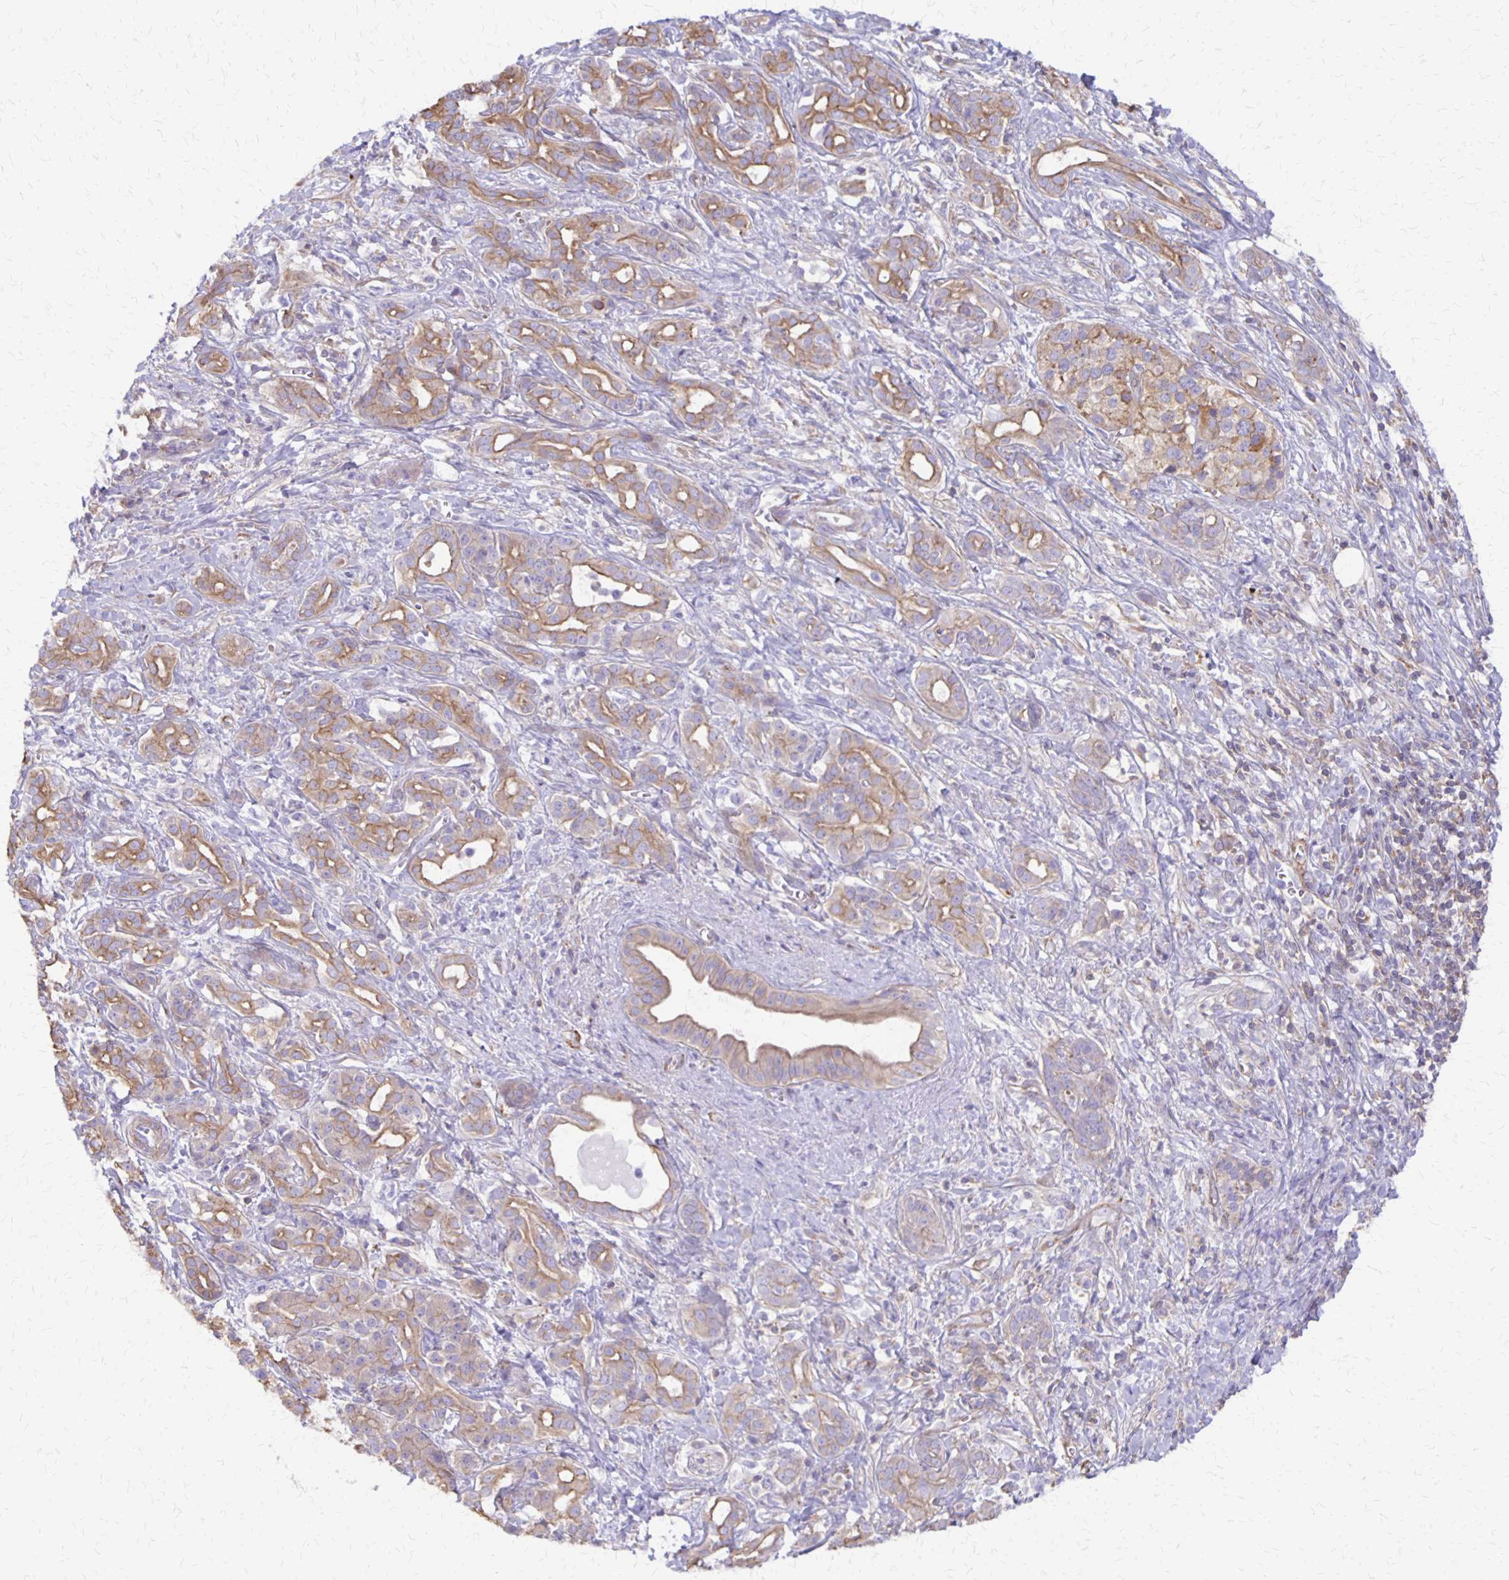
{"staining": {"intensity": "moderate", "quantity": ">75%", "location": "cytoplasmic/membranous"}, "tissue": "pancreatic cancer", "cell_type": "Tumor cells", "image_type": "cancer", "snomed": [{"axis": "morphology", "description": "Adenocarcinoma, NOS"}, {"axis": "topography", "description": "Pancreas"}], "caption": "Protein expression analysis of pancreatic adenocarcinoma demonstrates moderate cytoplasmic/membranous expression in about >75% of tumor cells. Nuclei are stained in blue.", "gene": "SEPTIN5", "patient": {"sex": "male", "age": 61}}